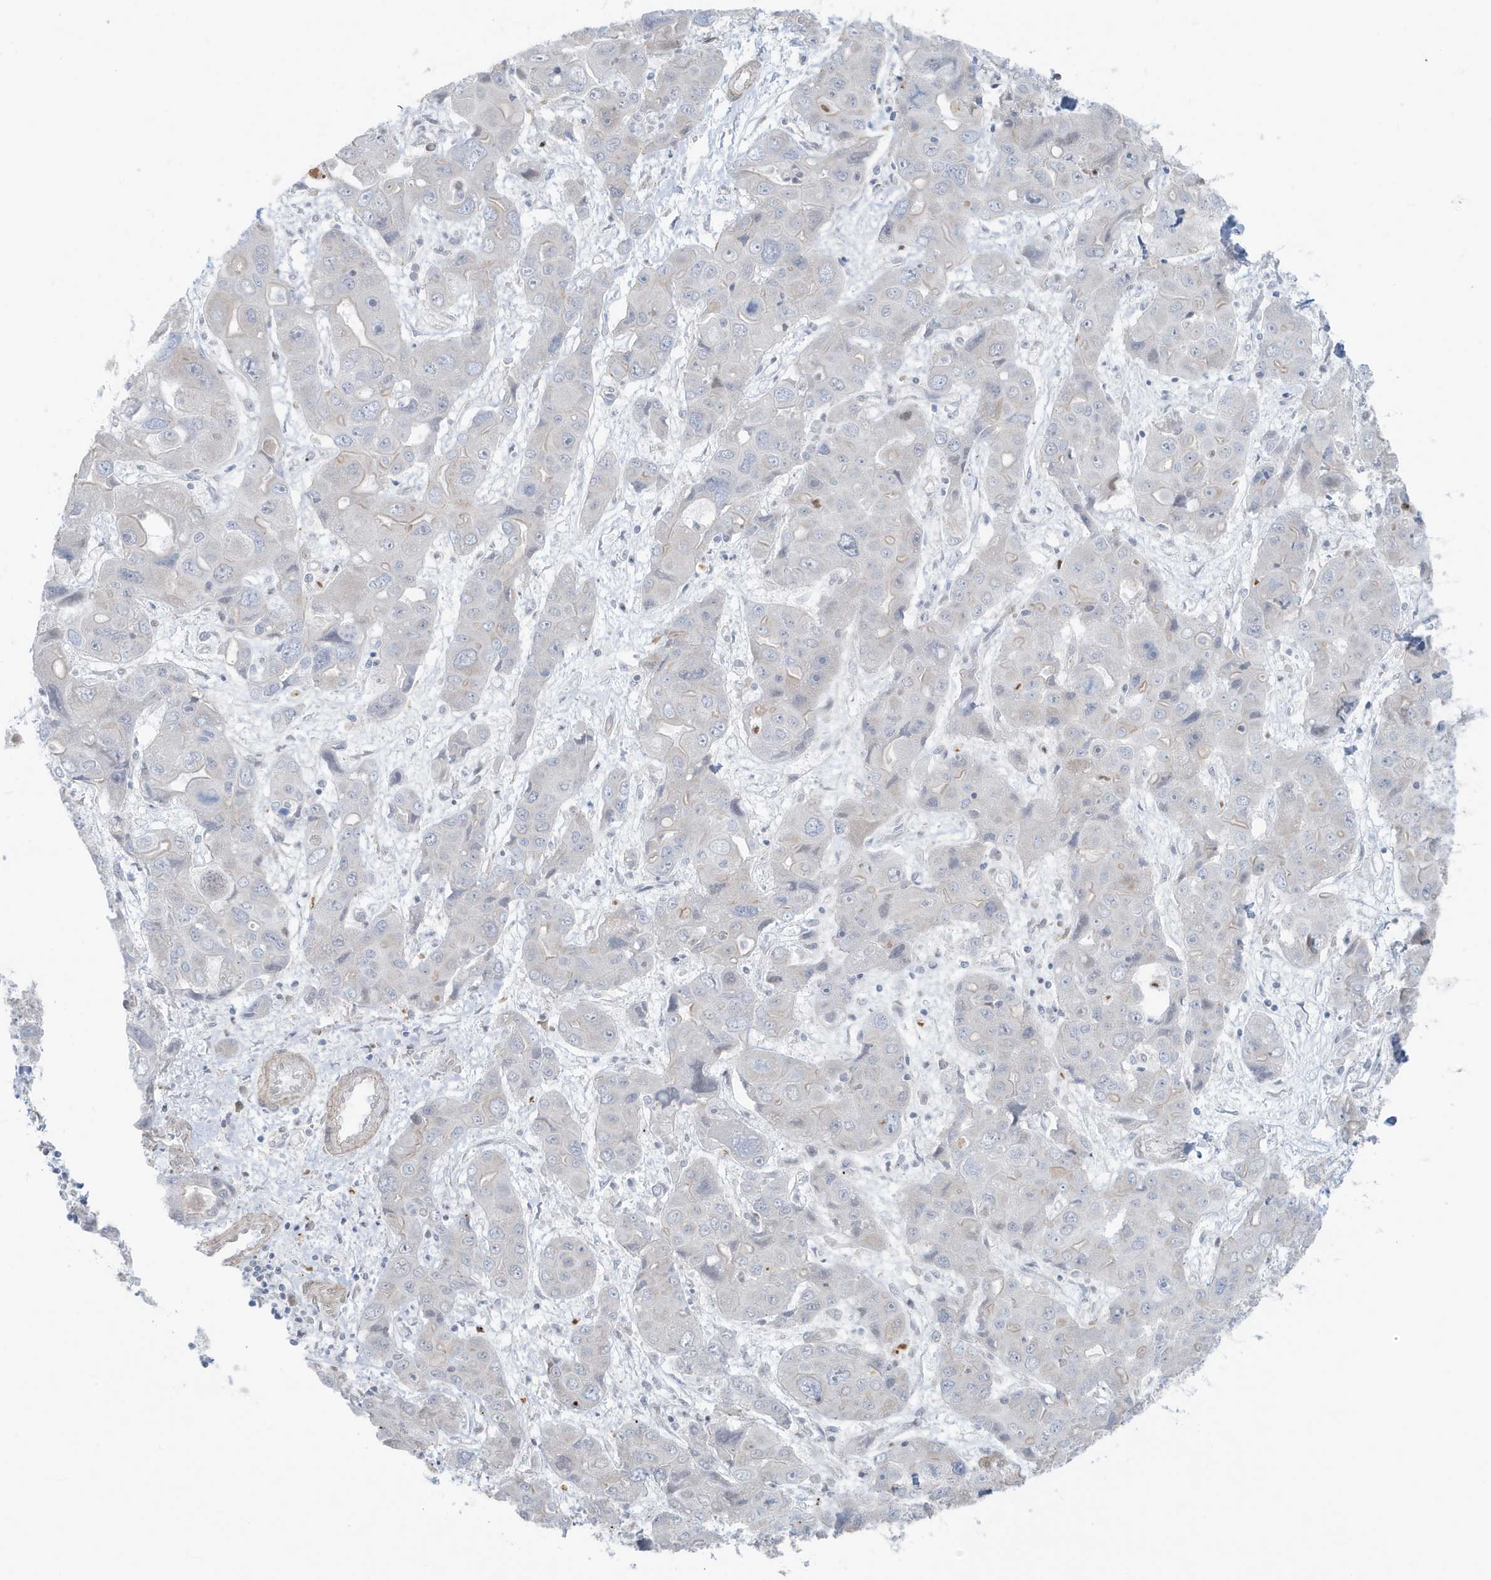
{"staining": {"intensity": "negative", "quantity": "none", "location": "none"}, "tissue": "liver cancer", "cell_type": "Tumor cells", "image_type": "cancer", "snomed": [{"axis": "morphology", "description": "Cholangiocarcinoma"}, {"axis": "topography", "description": "Liver"}], "caption": "The image demonstrates no significant staining in tumor cells of liver cancer (cholangiocarcinoma). (DAB (3,3'-diaminobenzidine) IHC, high magnification).", "gene": "CHCHD4", "patient": {"sex": "male", "age": 67}}